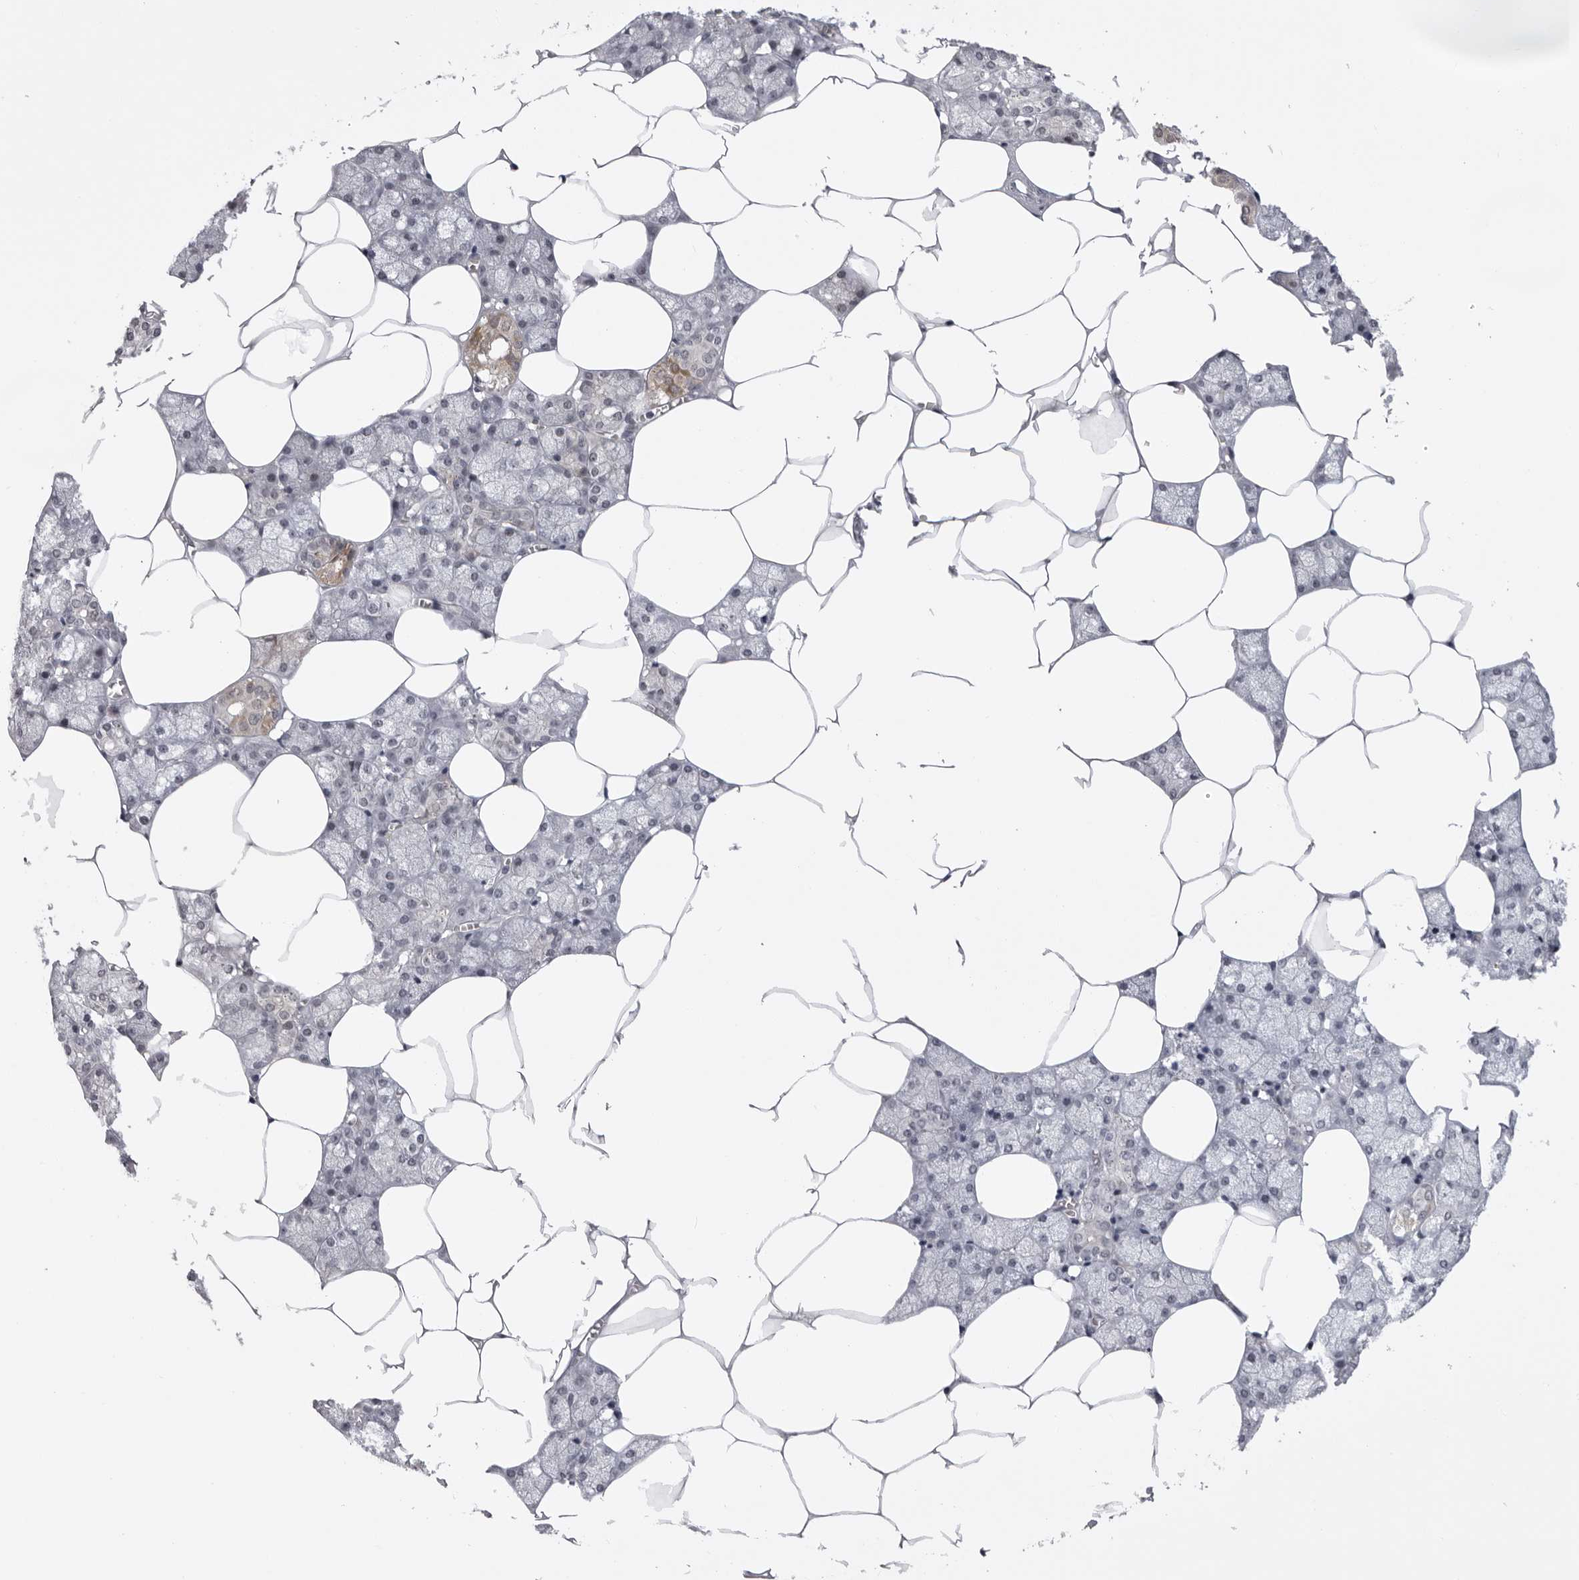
{"staining": {"intensity": "moderate", "quantity": "<25%", "location": "cytoplasmic/membranous"}, "tissue": "salivary gland", "cell_type": "Glandular cells", "image_type": "normal", "snomed": [{"axis": "morphology", "description": "Normal tissue, NOS"}, {"axis": "topography", "description": "Salivary gland"}], "caption": "An immunohistochemistry image of unremarkable tissue is shown. Protein staining in brown labels moderate cytoplasmic/membranous positivity in salivary gland within glandular cells. Nuclei are stained in blue.", "gene": "ALPK2", "patient": {"sex": "male", "age": 62}}